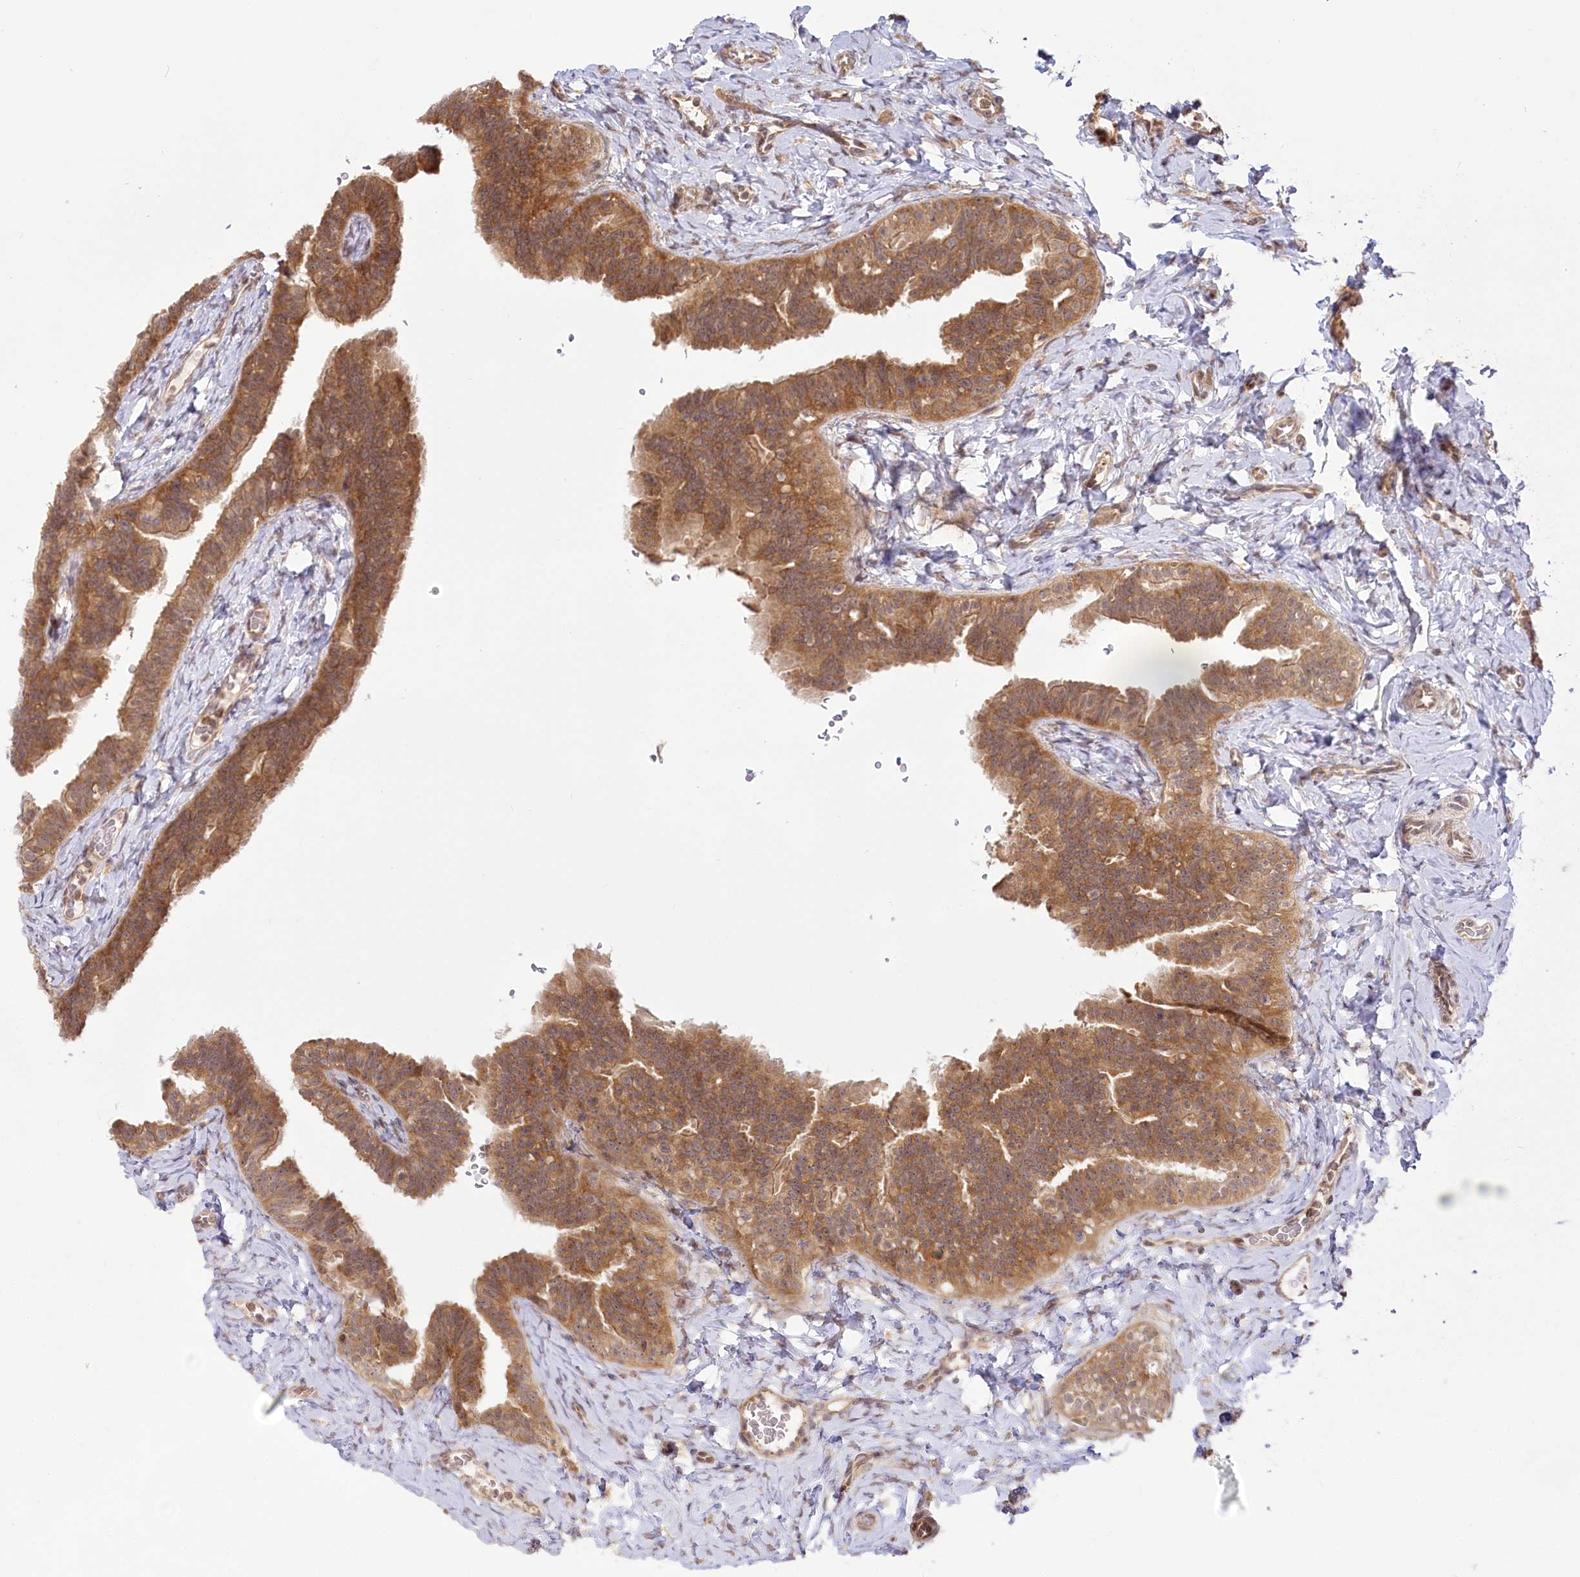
{"staining": {"intensity": "moderate", "quantity": ">75%", "location": "cytoplasmic/membranous"}, "tissue": "fallopian tube", "cell_type": "Glandular cells", "image_type": "normal", "snomed": [{"axis": "morphology", "description": "Normal tissue, NOS"}, {"axis": "topography", "description": "Fallopian tube"}], "caption": "Fallopian tube stained for a protein (brown) displays moderate cytoplasmic/membranous positive expression in approximately >75% of glandular cells.", "gene": "CEP70", "patient": {"sex": "female", "age": 39}}